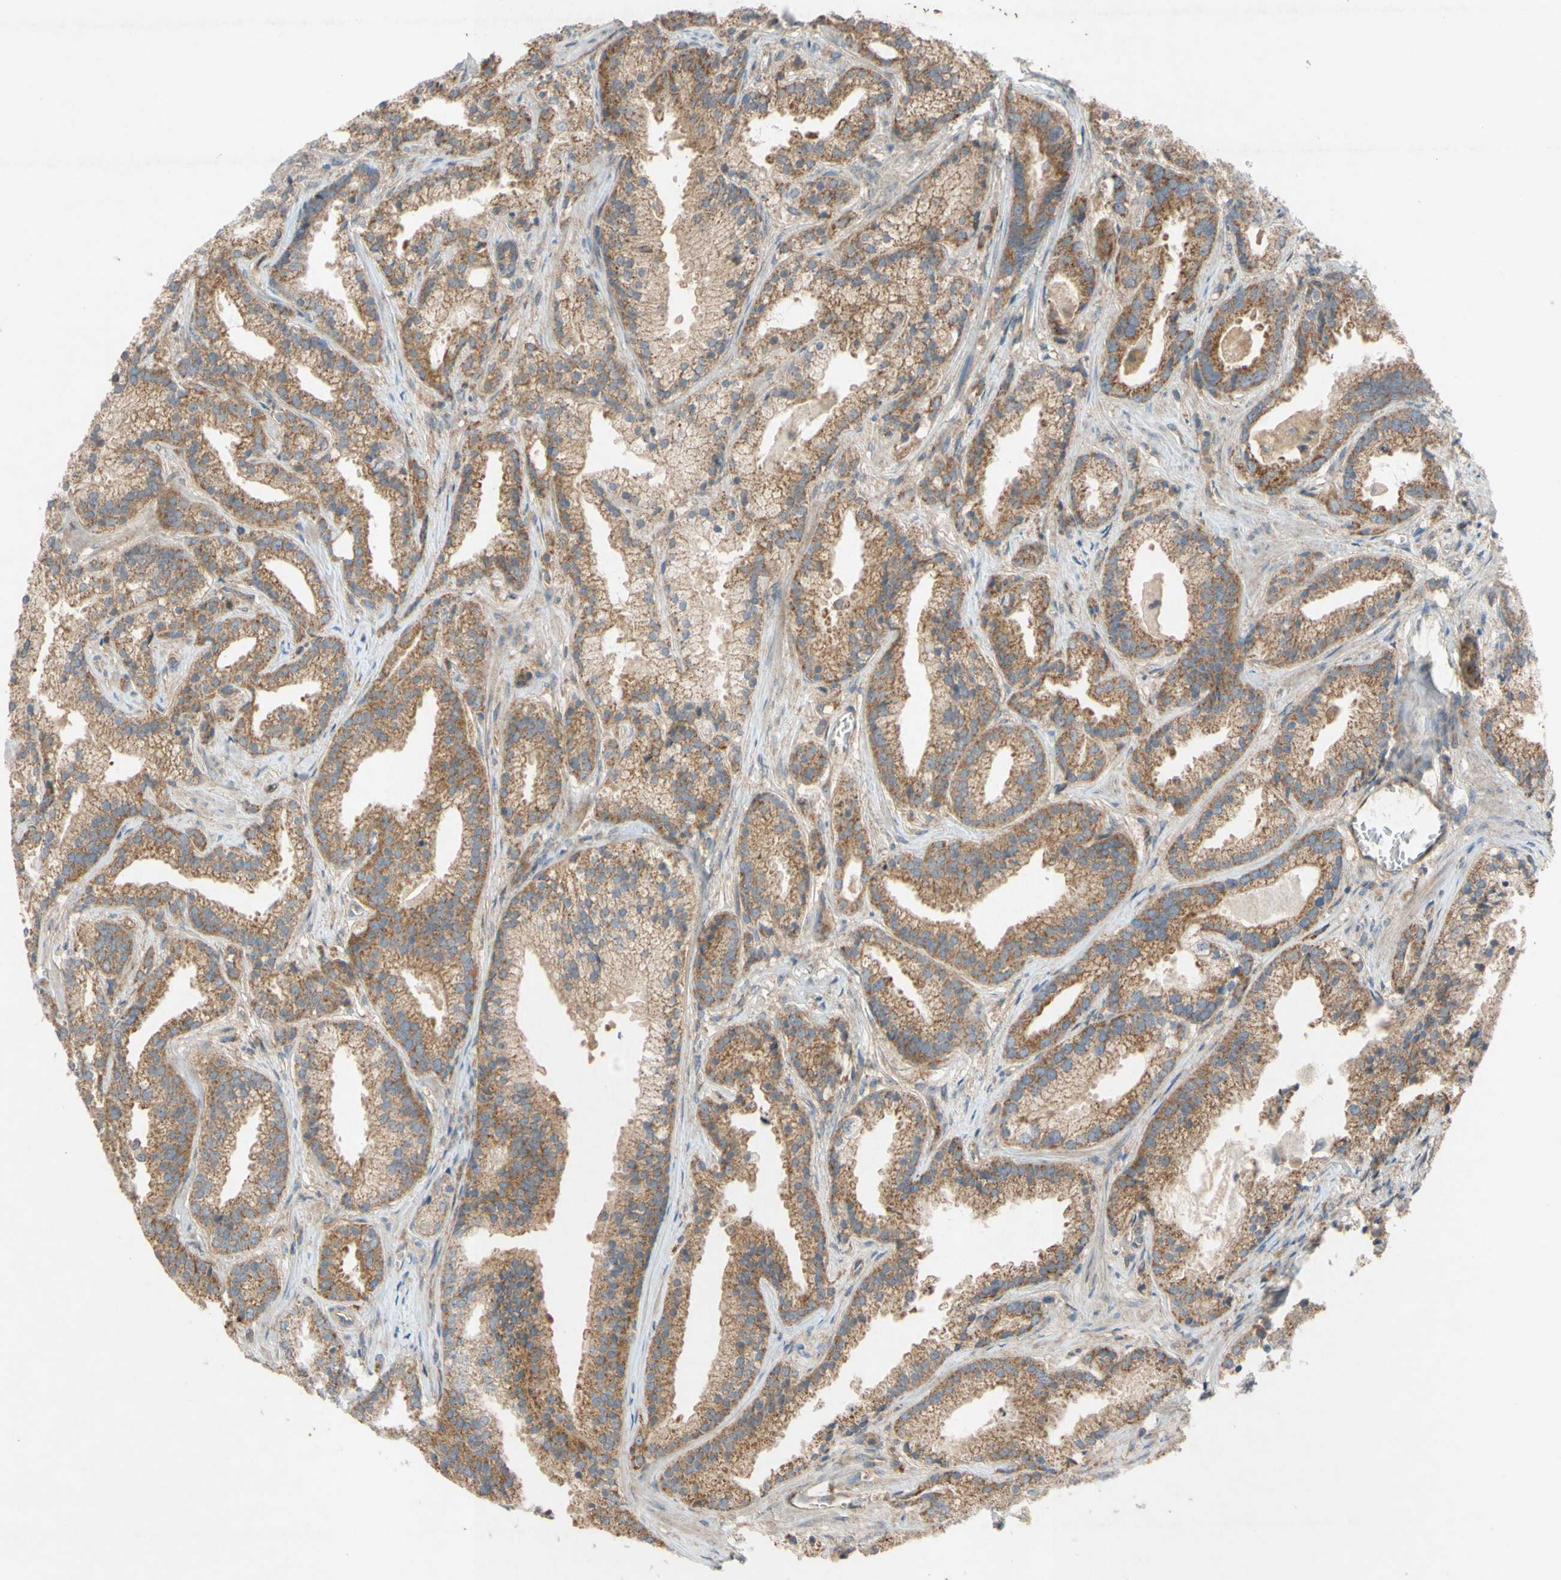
{"staining": {"intensity": "moderate", "quantity": ">75%", "location": "cytoplasmic/membranous"}, "tissue": "prostate cancer", "cell_type": "Tumor cells", "image_type": "cancer", "snomed": [{"axis": "morphology", "description": "Adenocarcinoma, Low grade"}, {"axis": "topography", "description": "Prostate"}], "caption": "Moderate cytoplasmic/membranous expression is identified in approximately >75% of tumor cells in prostate low-grade adenocarcinoma. (Brightfield microscopy of DAB IHC at high magnification).", "gene": "TST", "patient": {"sex": "male", "age": 59}}